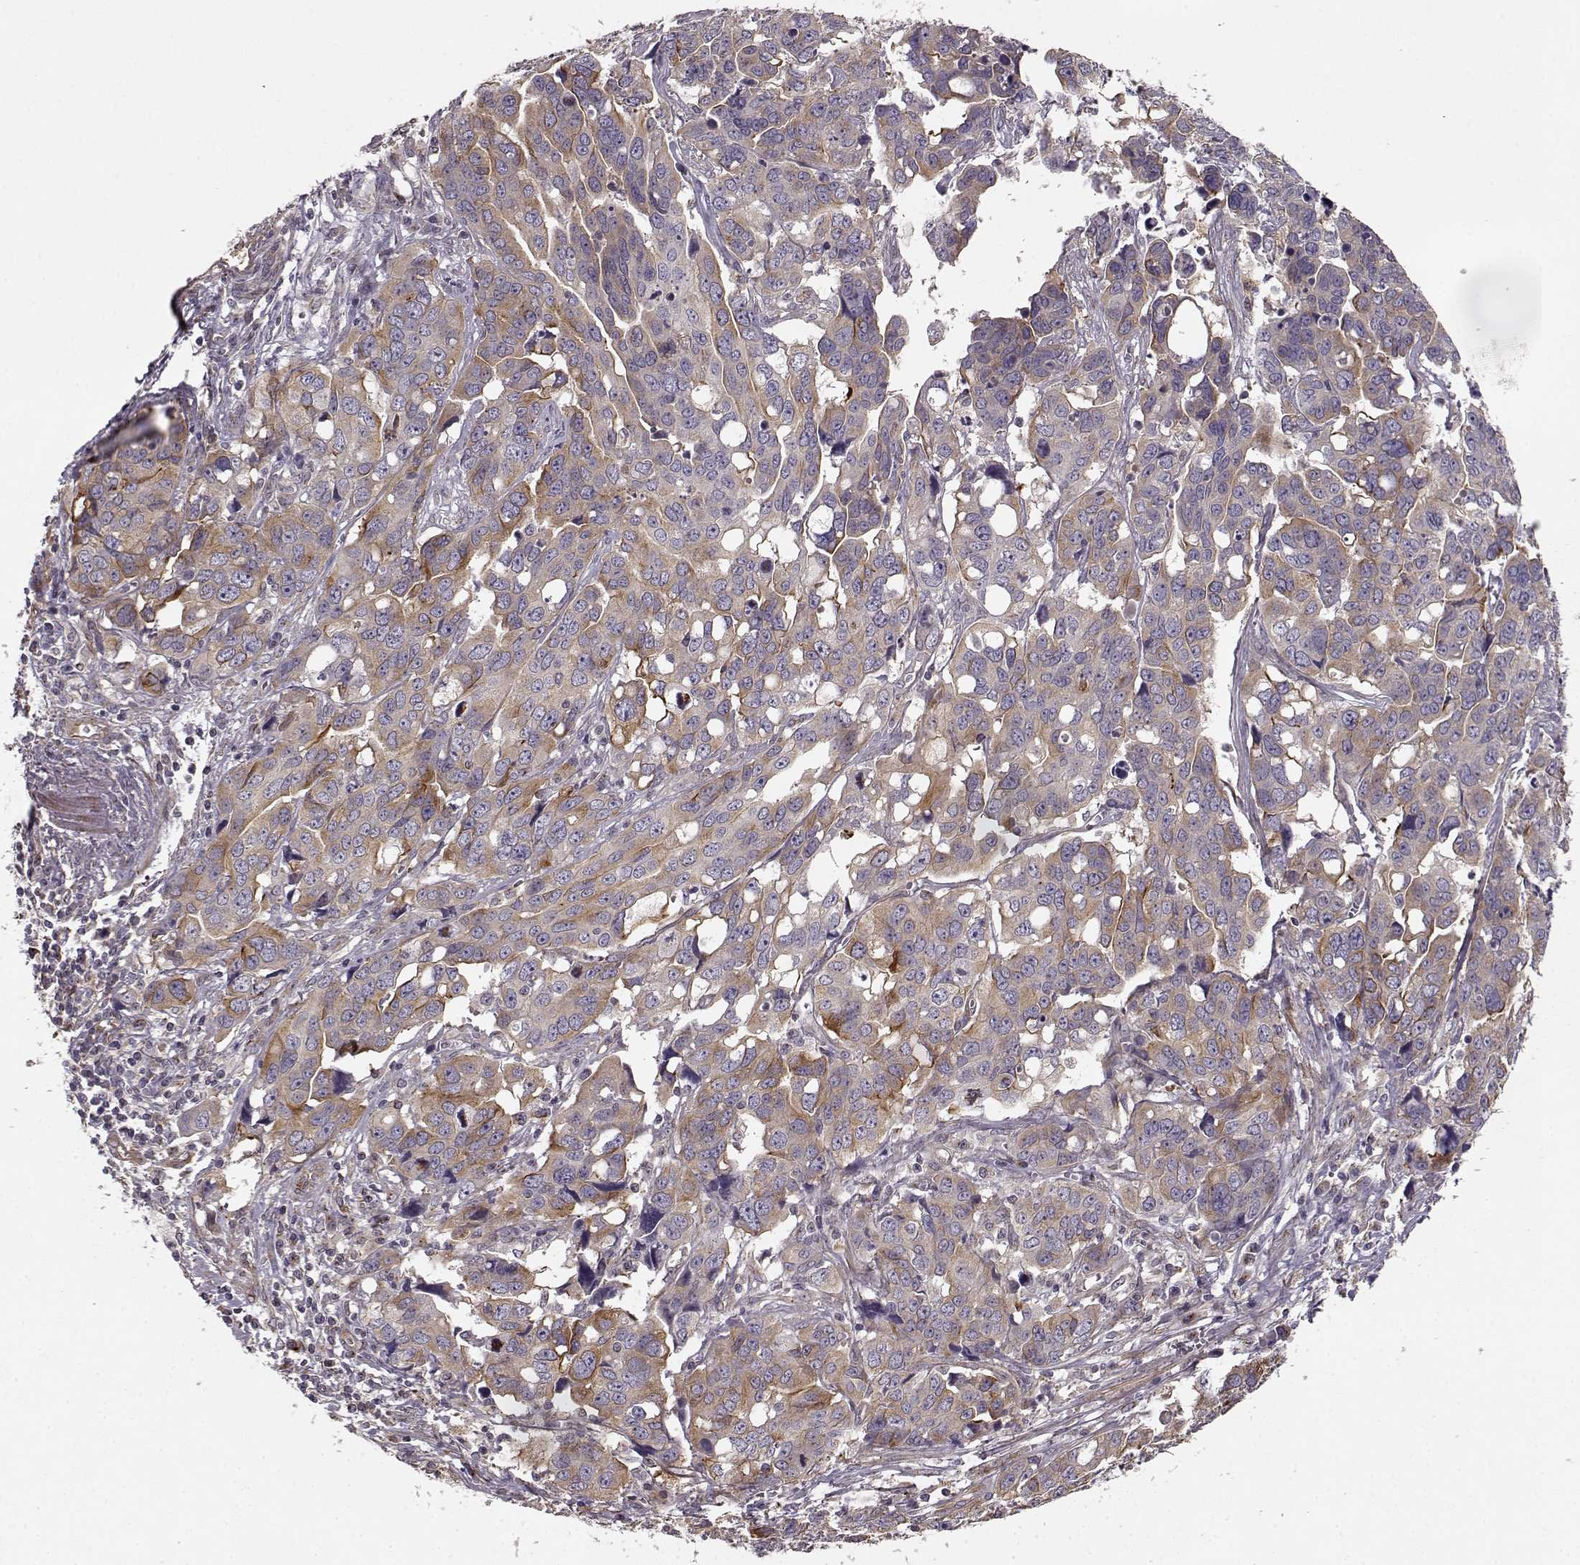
{"staining": {"intensity": "weak", "quantity": ">75%", "location": "cytoplasmic/membranous"}, "tissue": "ovarian cancer", "cell_type": "Tumor cells", "image_type": "cancer", "snomed": [{"axis": "morphology", "description": "Carcinoma, endometroid"}, {"axis": "topography", "description": "Ovary"}], "caption": "Protein expression analysis of ovarian cancer displays weak cytoplasmic/membranous positivity in approximately >75% of tumor cells. The staining was performed using DAB to visualize the protein expression in brown, while the nuclei were stained in blue with hematoxylin (Magnification: 20x).", "gene": "MTR", "patient": {"sex": "female", "age": 78}}